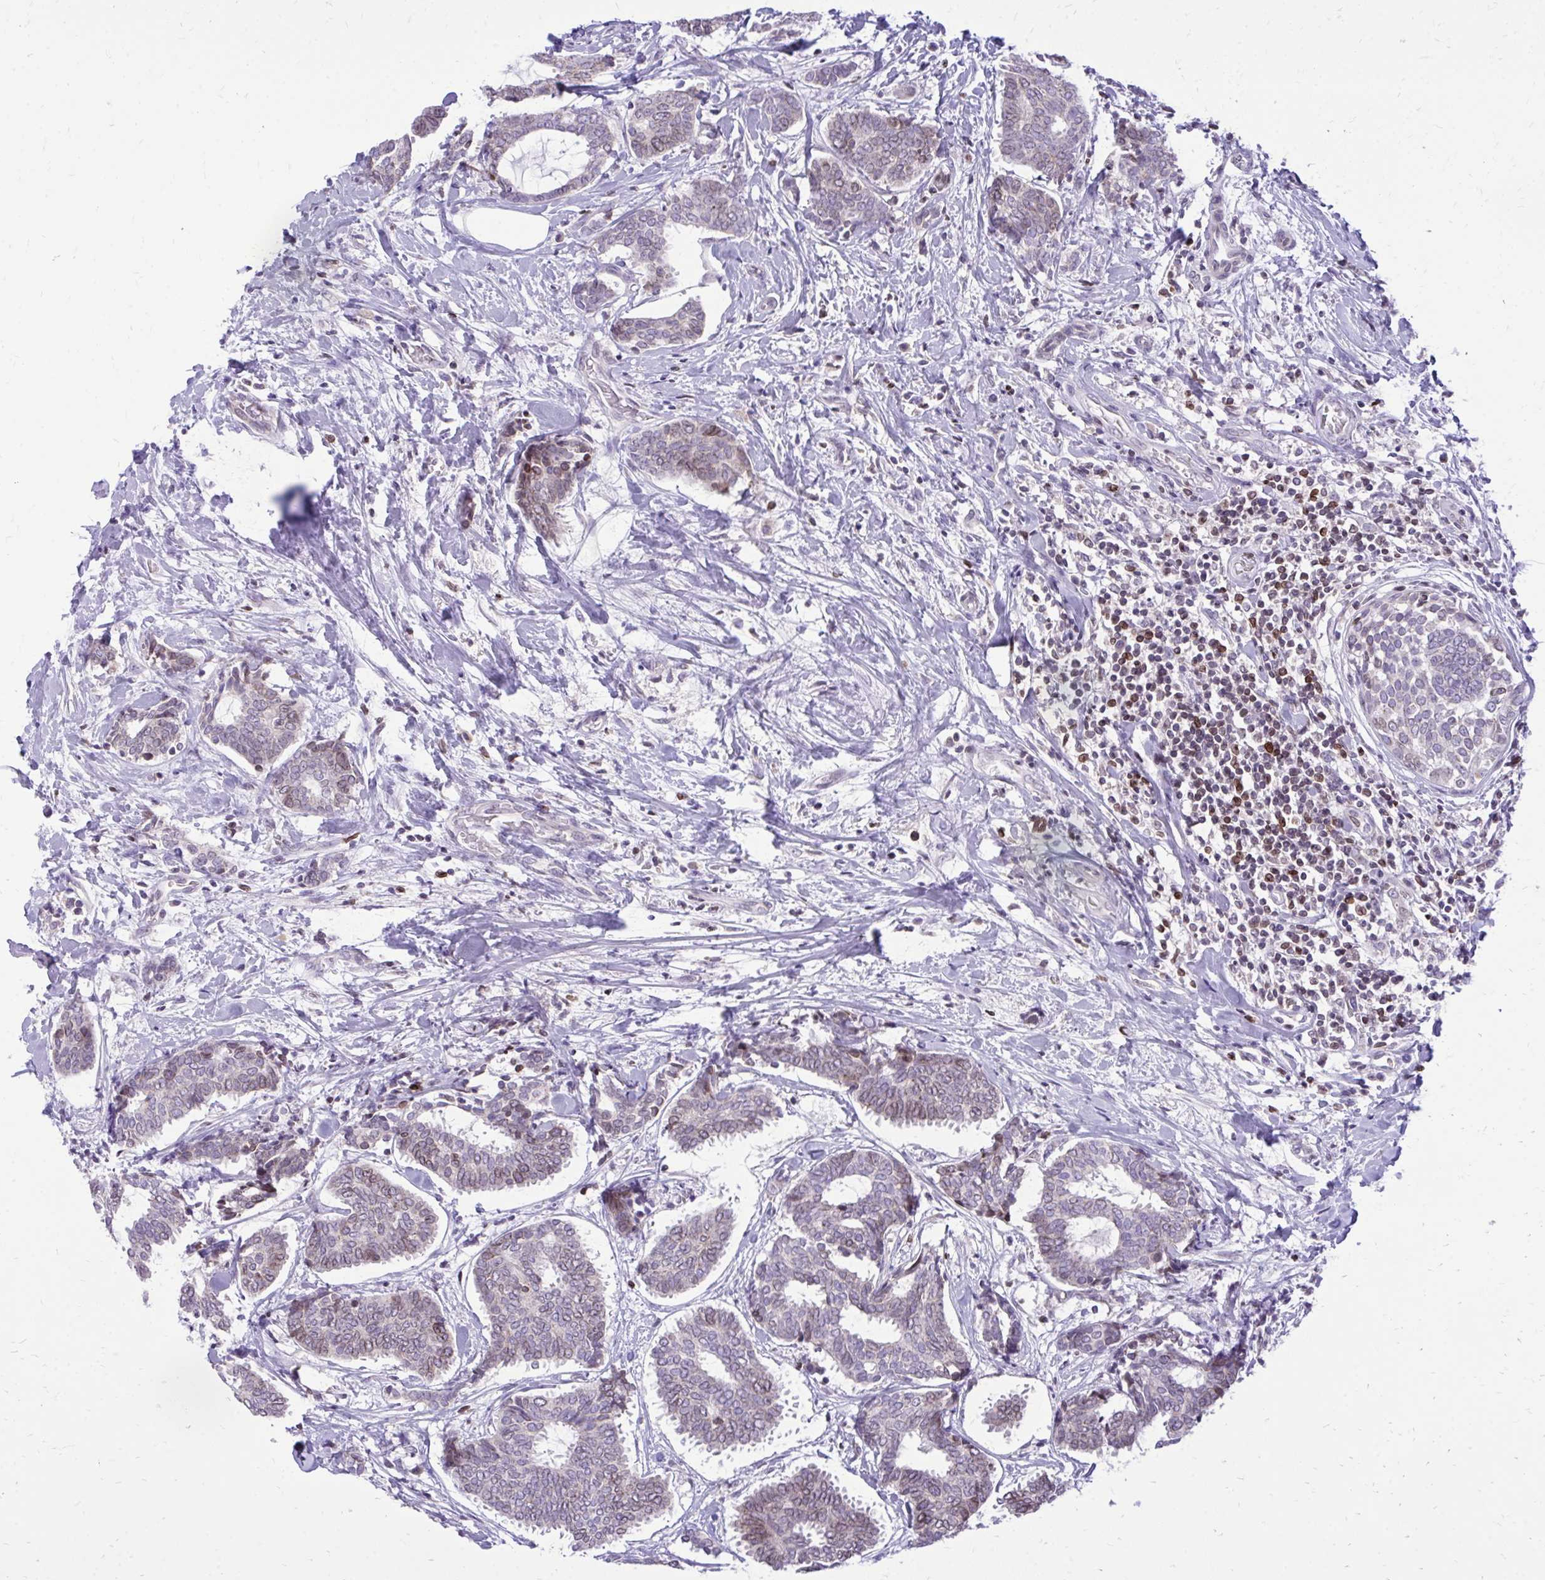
{"staining": {"intensity": "weak", "quantity": "<25%", "location": "cytoplasmic/membranous,nuclear"}, "tissue": "breast cancer", "cell_type": "Tumor cells", "image_type": "cancer", "snomed": [{"axis": "morphology", "description": "Intraductal carcinoma, in situ"}, {"axis": "morphology", "description": "Duct carcinoma"}, {"axis": "morphology", "description": "Lobular carcinoma, in situ"}, {"axis": "topography", "description": "Breast"}], "caption": "An IHC histopathology image of breast cancer is shown. There is no staining in tumor cells of breast cancer. (DAB (3,3'-diaminobenzidine) immunohistochemistry (IHC) visualized using brightfield microscopy, high magnification).", "gene": "RPS6KA2", "patient": {"sex": "female", "age": 44}}